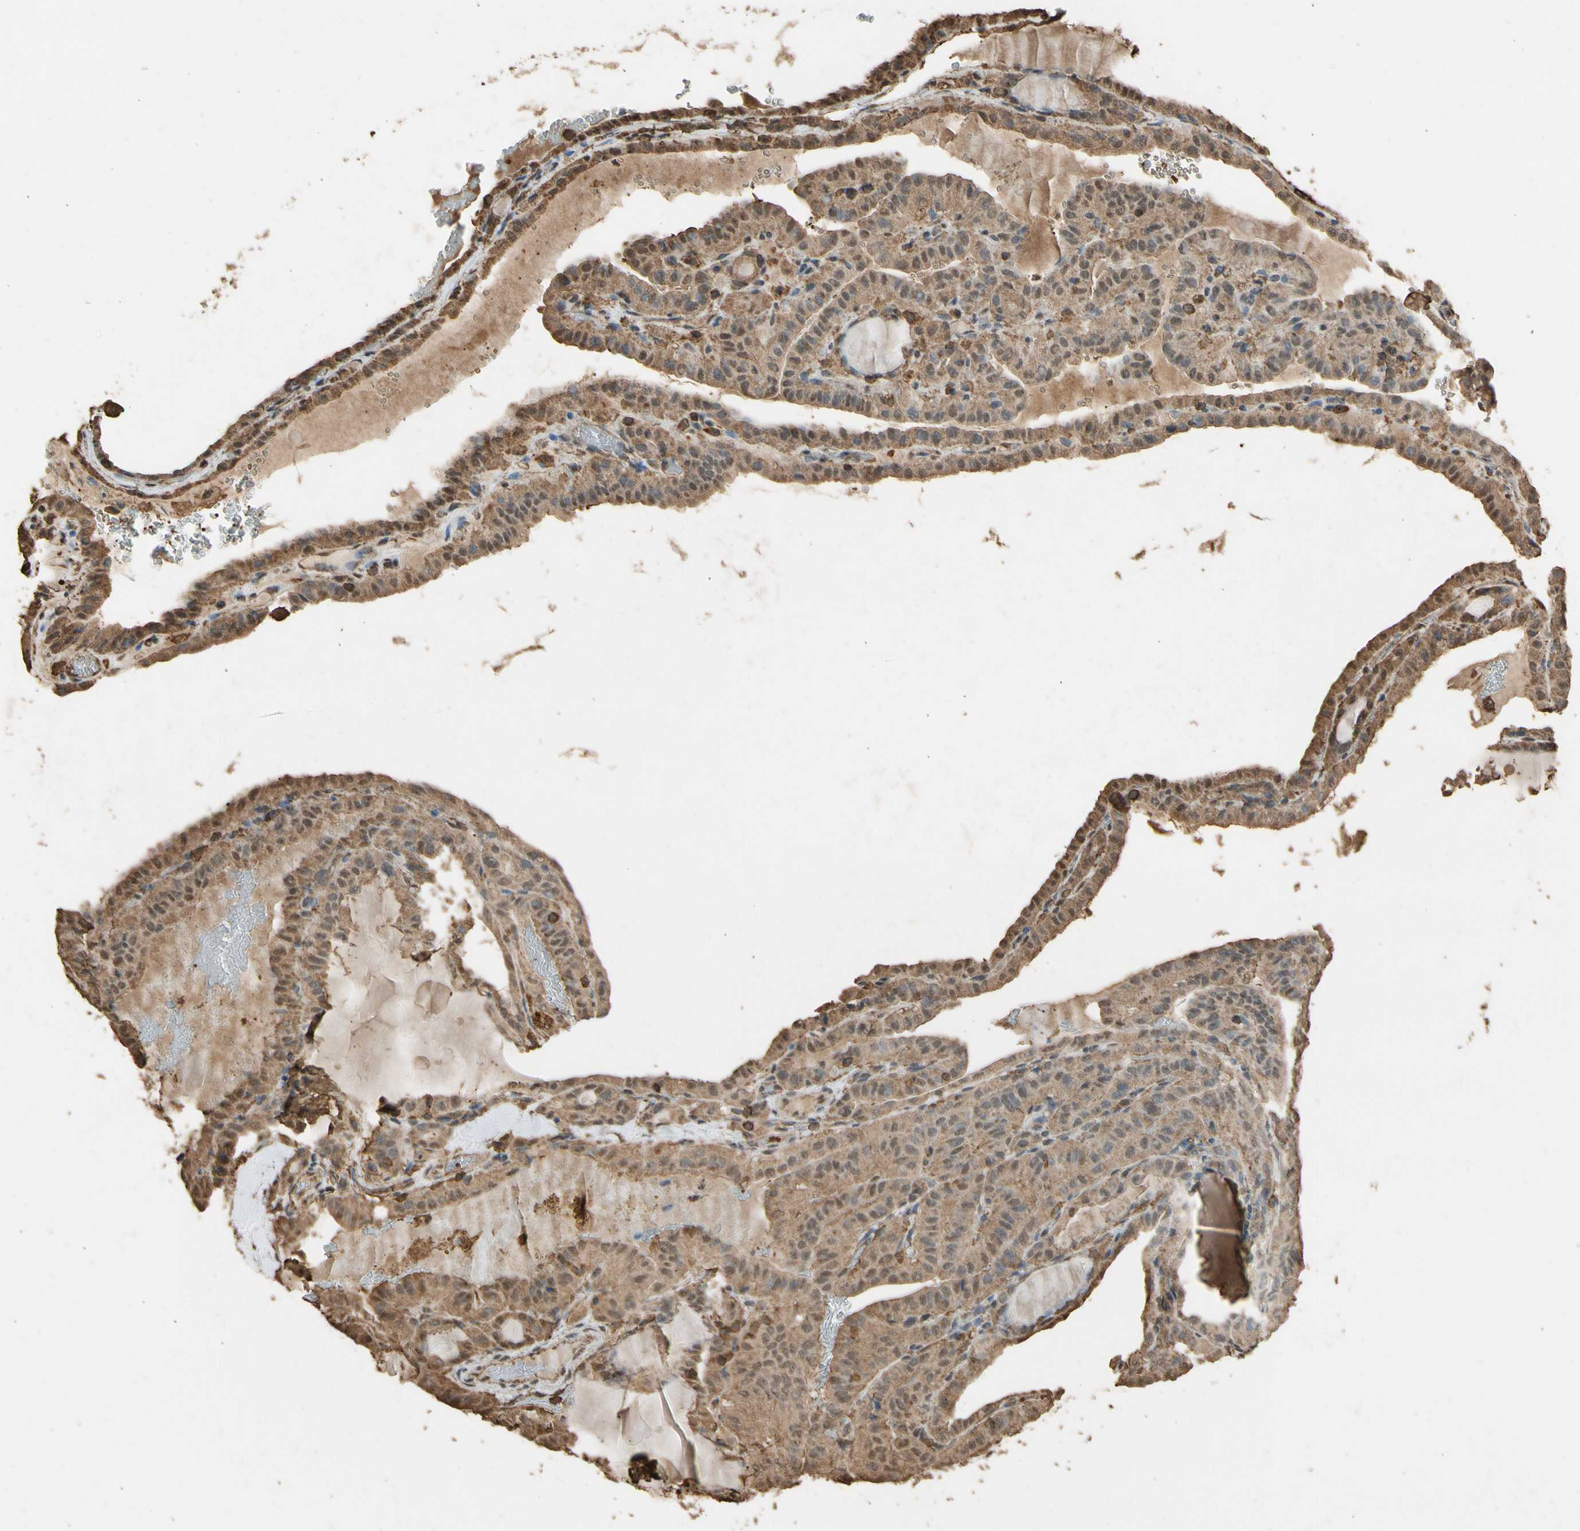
{"staining": {"intensity": "moderate", "quantity": ">75%", "location": "cytoplasmic/membranous,nuclear"}, "tissue": "thyroid cancer", "cell_type": "Tumor cells", "image_type": "cancer", "snomed": [{"axis": "morphology", "description": "Papillary adenocarcinoma, NOS"}, {"axis": "topography", "description": "Thyroid gland"}], "caption": "High-magnification brightfield microscopy of papillary adenocarcinoma (thyroid) stained with DAB (brown) and counterstained with hematoxylin (blue). tumor cells exhibit moderate cytoplasmic/membranous and nuclear expression is present in about>75% of cells.", "gene": "TNFSF13B", "patient": {"sex": "male", "age": 77}}